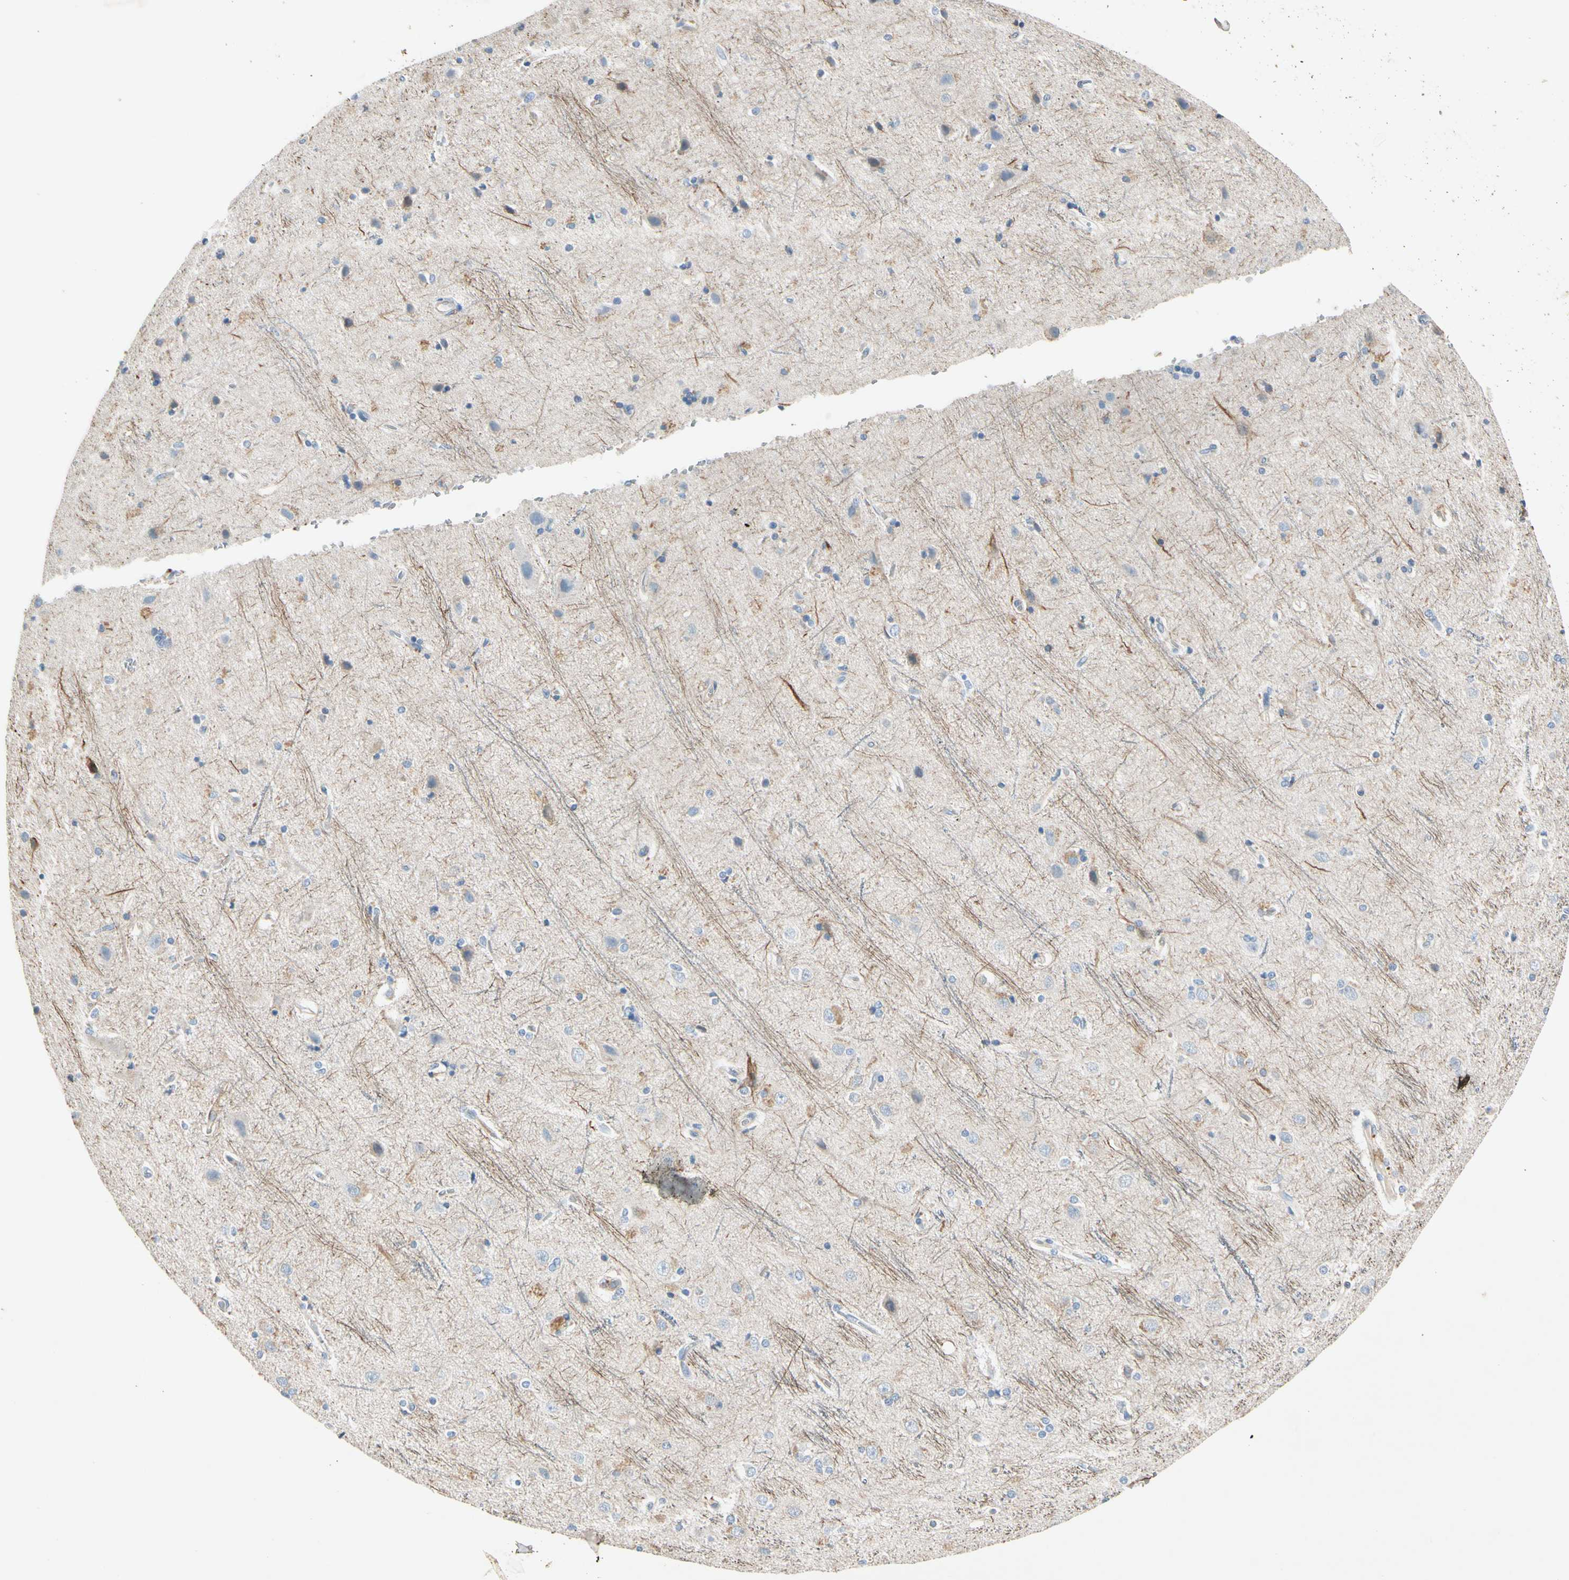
{"staining": {"intensity": "moderate", "quantity": "<25%", "location": "cytoplasmic/membranous"}, "tissue": "cerebral cortex", "cell_type": "Endothelial cells", "image_type": "normal", "snomed": [{"axis": "morphology", "description": "Normal tissue, NOS"}, {"axis": "topography", "description": "Cerebral cortex"}], "caption": "Cerebral cortex stained with IHC demonstrates moderate cytoplasmic/membranous expression in approximately <25% of endothelial cells.", "gene": "CD93", "patient": {"sex": "female", "age": 54}}